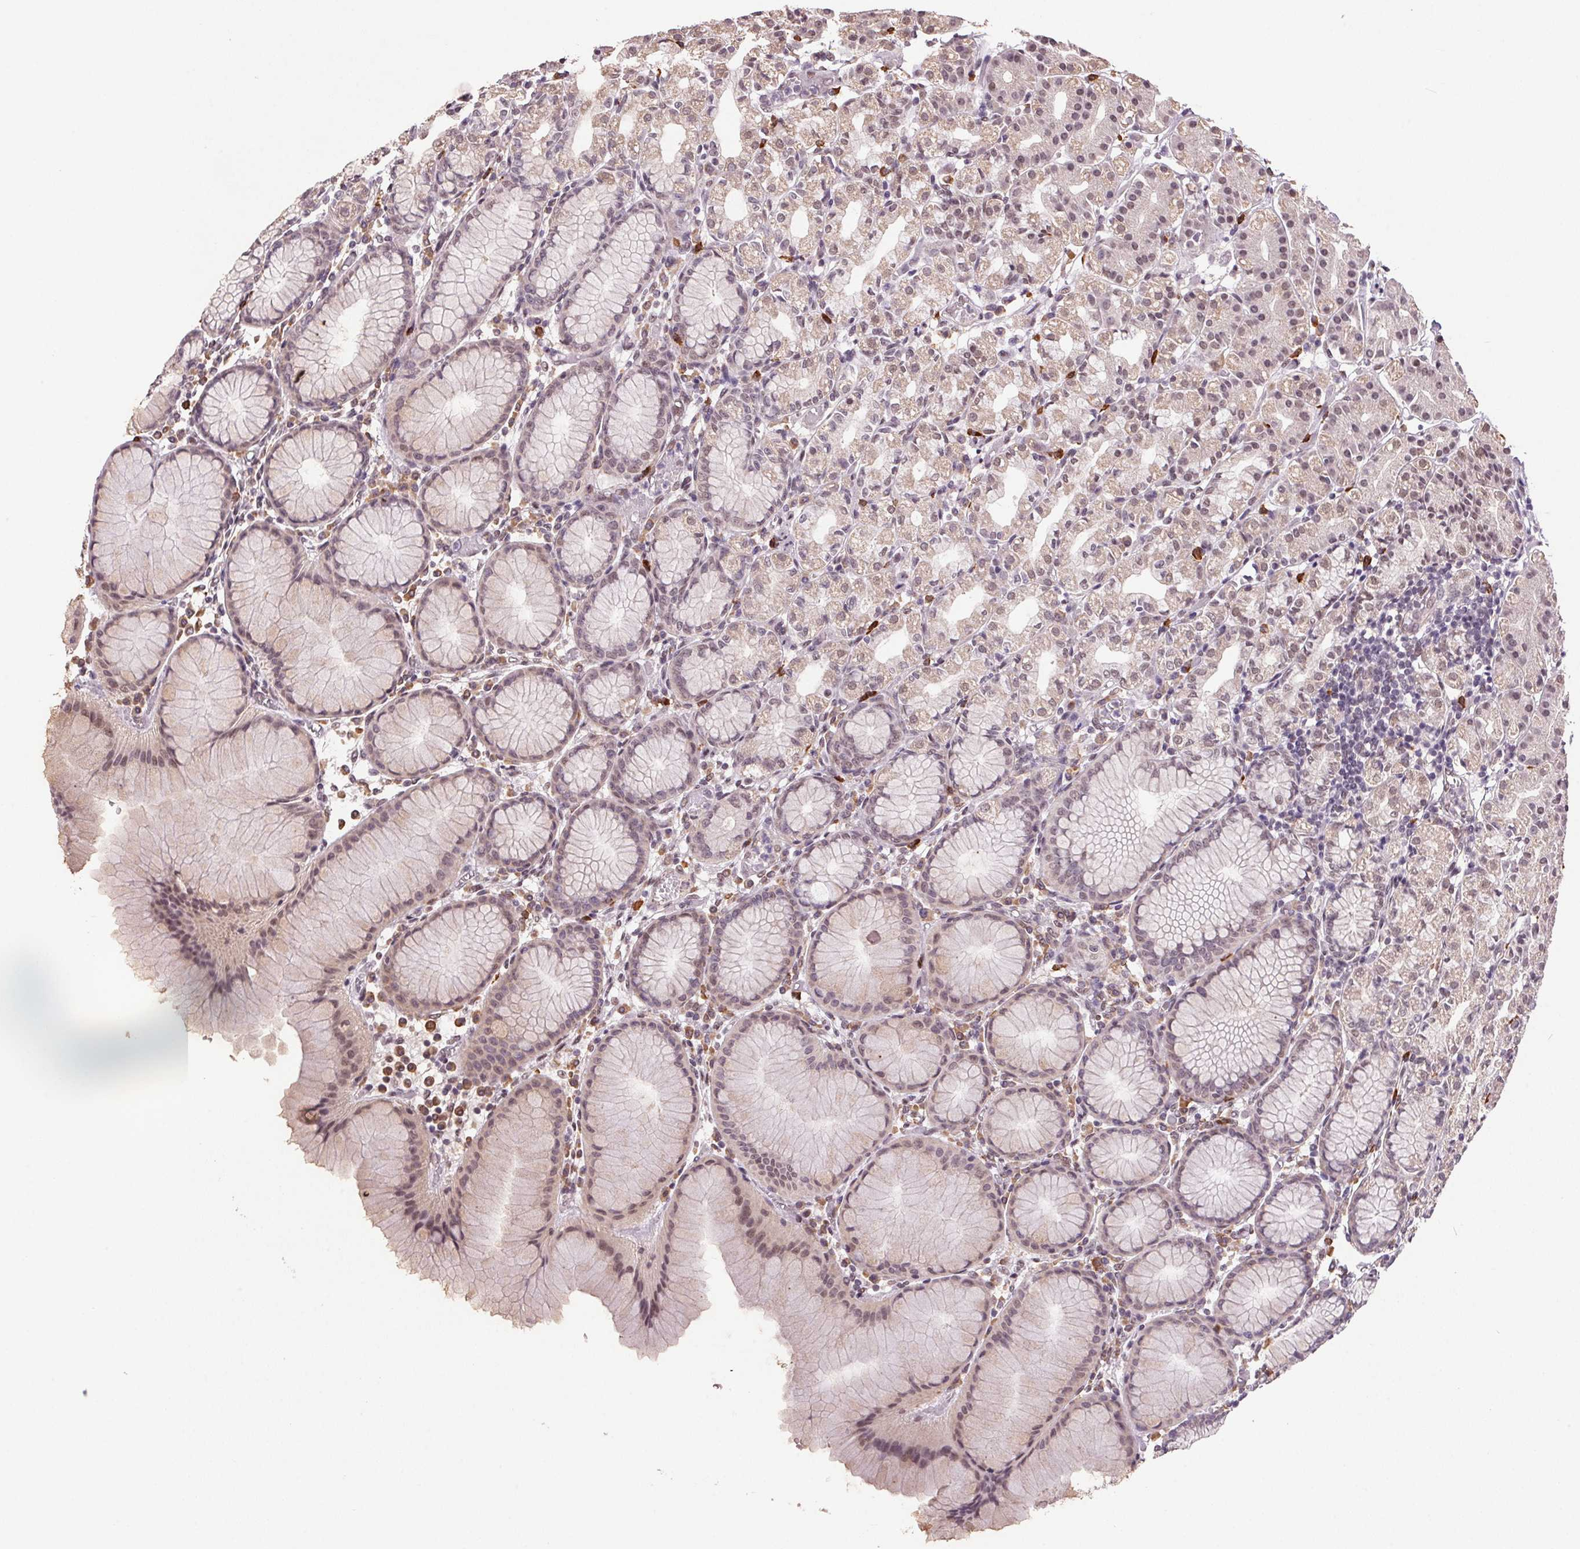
{"staining": {"intensity": "weak", "quantity": "25%-75%", "location": "cytoplasmic/membranous,nuclear"}, "tissue": "stomach", "cell_type": "Glandular cells", "image_type": "normal", "snomed": [{"axis": "morphology", "description": "Normal tissue, NOS"}, {"axis": "topography", "description": "Stomach"}], "caption": "Human stomach stained with a protein marker exhibits weak staining in glandular cells.", "gene": "ZBTB4", "patient": {"sex": "female", "age": 57}}